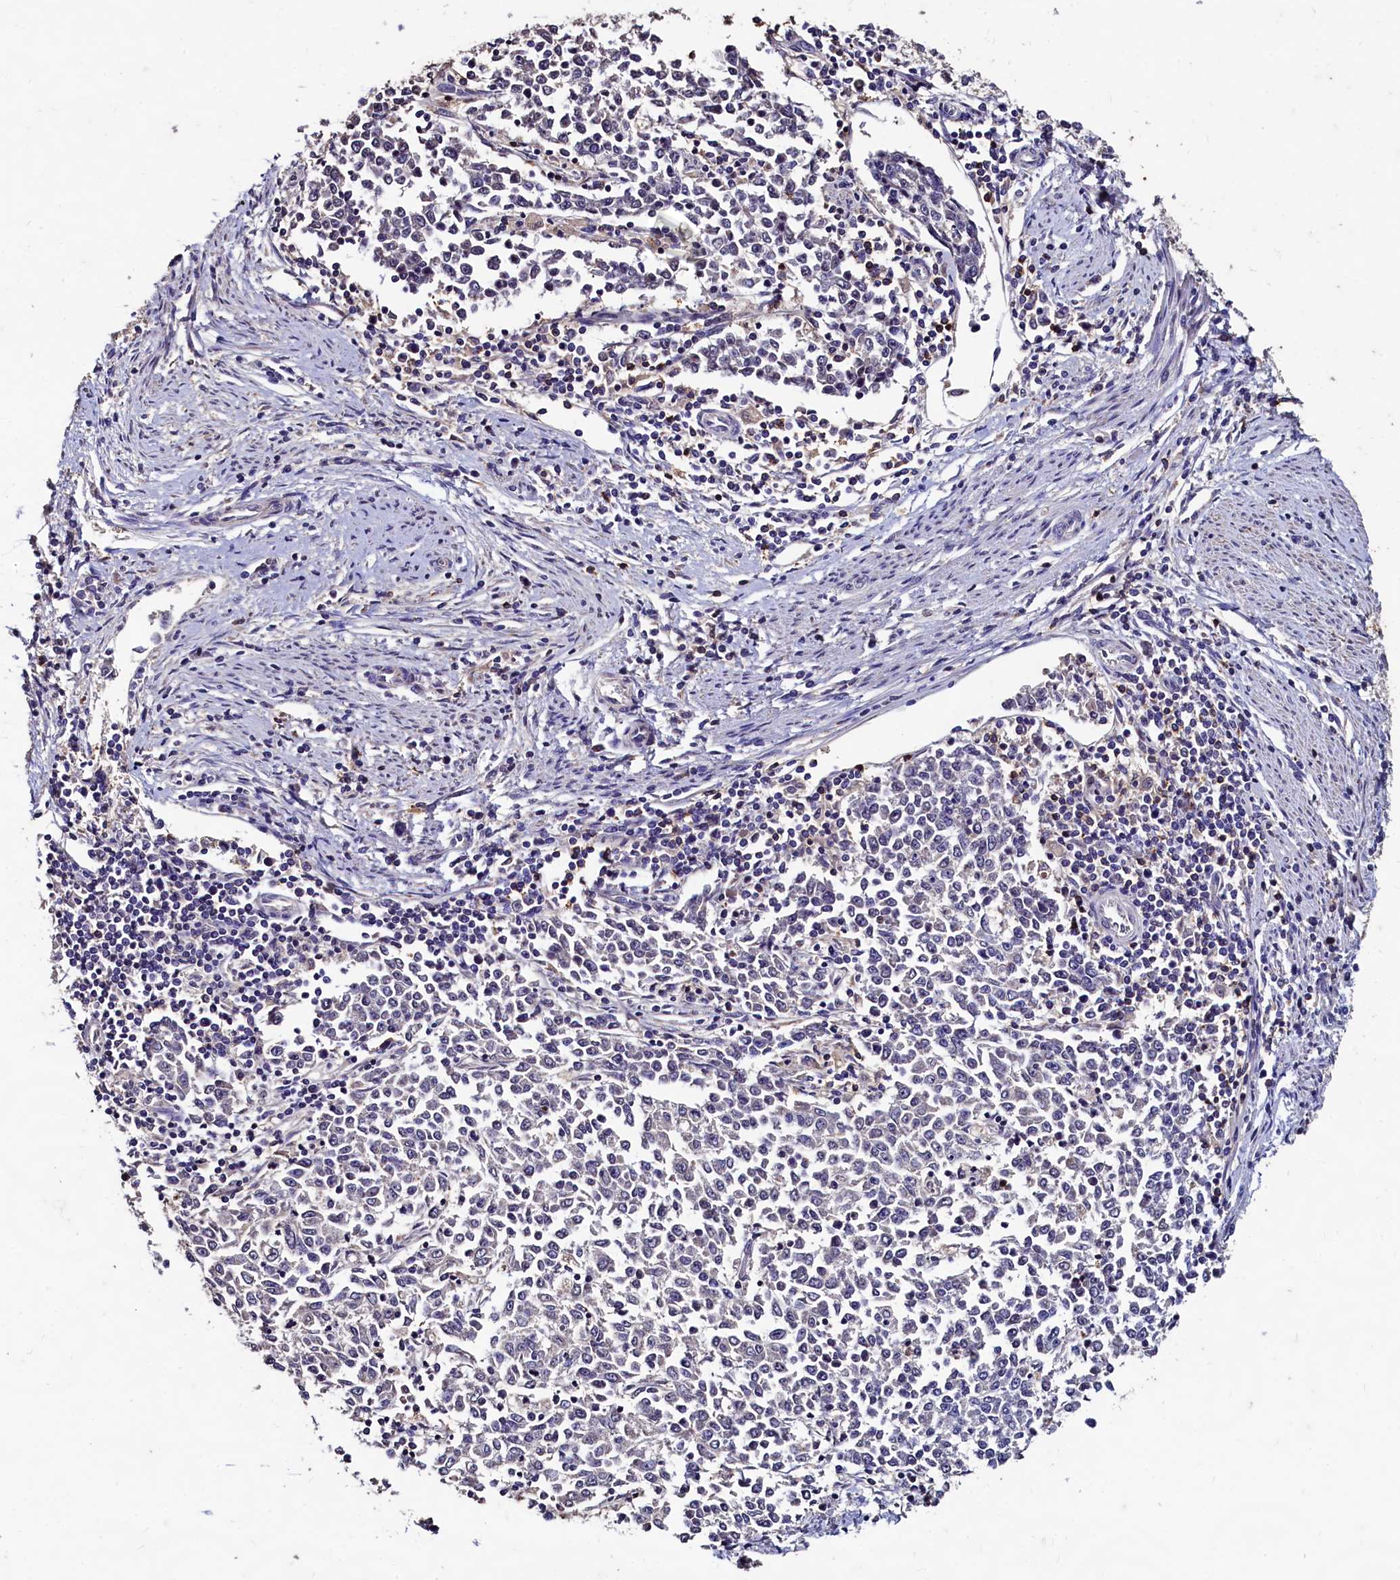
{"staining": {"intensity": "negative", "quantity": "none", "location": "none"}, "tissue": "endometrial cancer", "cell_type": "Tumor cells", "image_type": "cancer", "snomed": [{"axis": "morphology", "description": "Adenocarcinoma, NOS"}, {"axis": "topography", "description": "Endometrium"}], "caption": "IHC of adenocarcinoma (endometrial) reveals no staining in tumor cells.", "gene": "CSTPP1", "patient": {"sex": "female", "age": 50}}